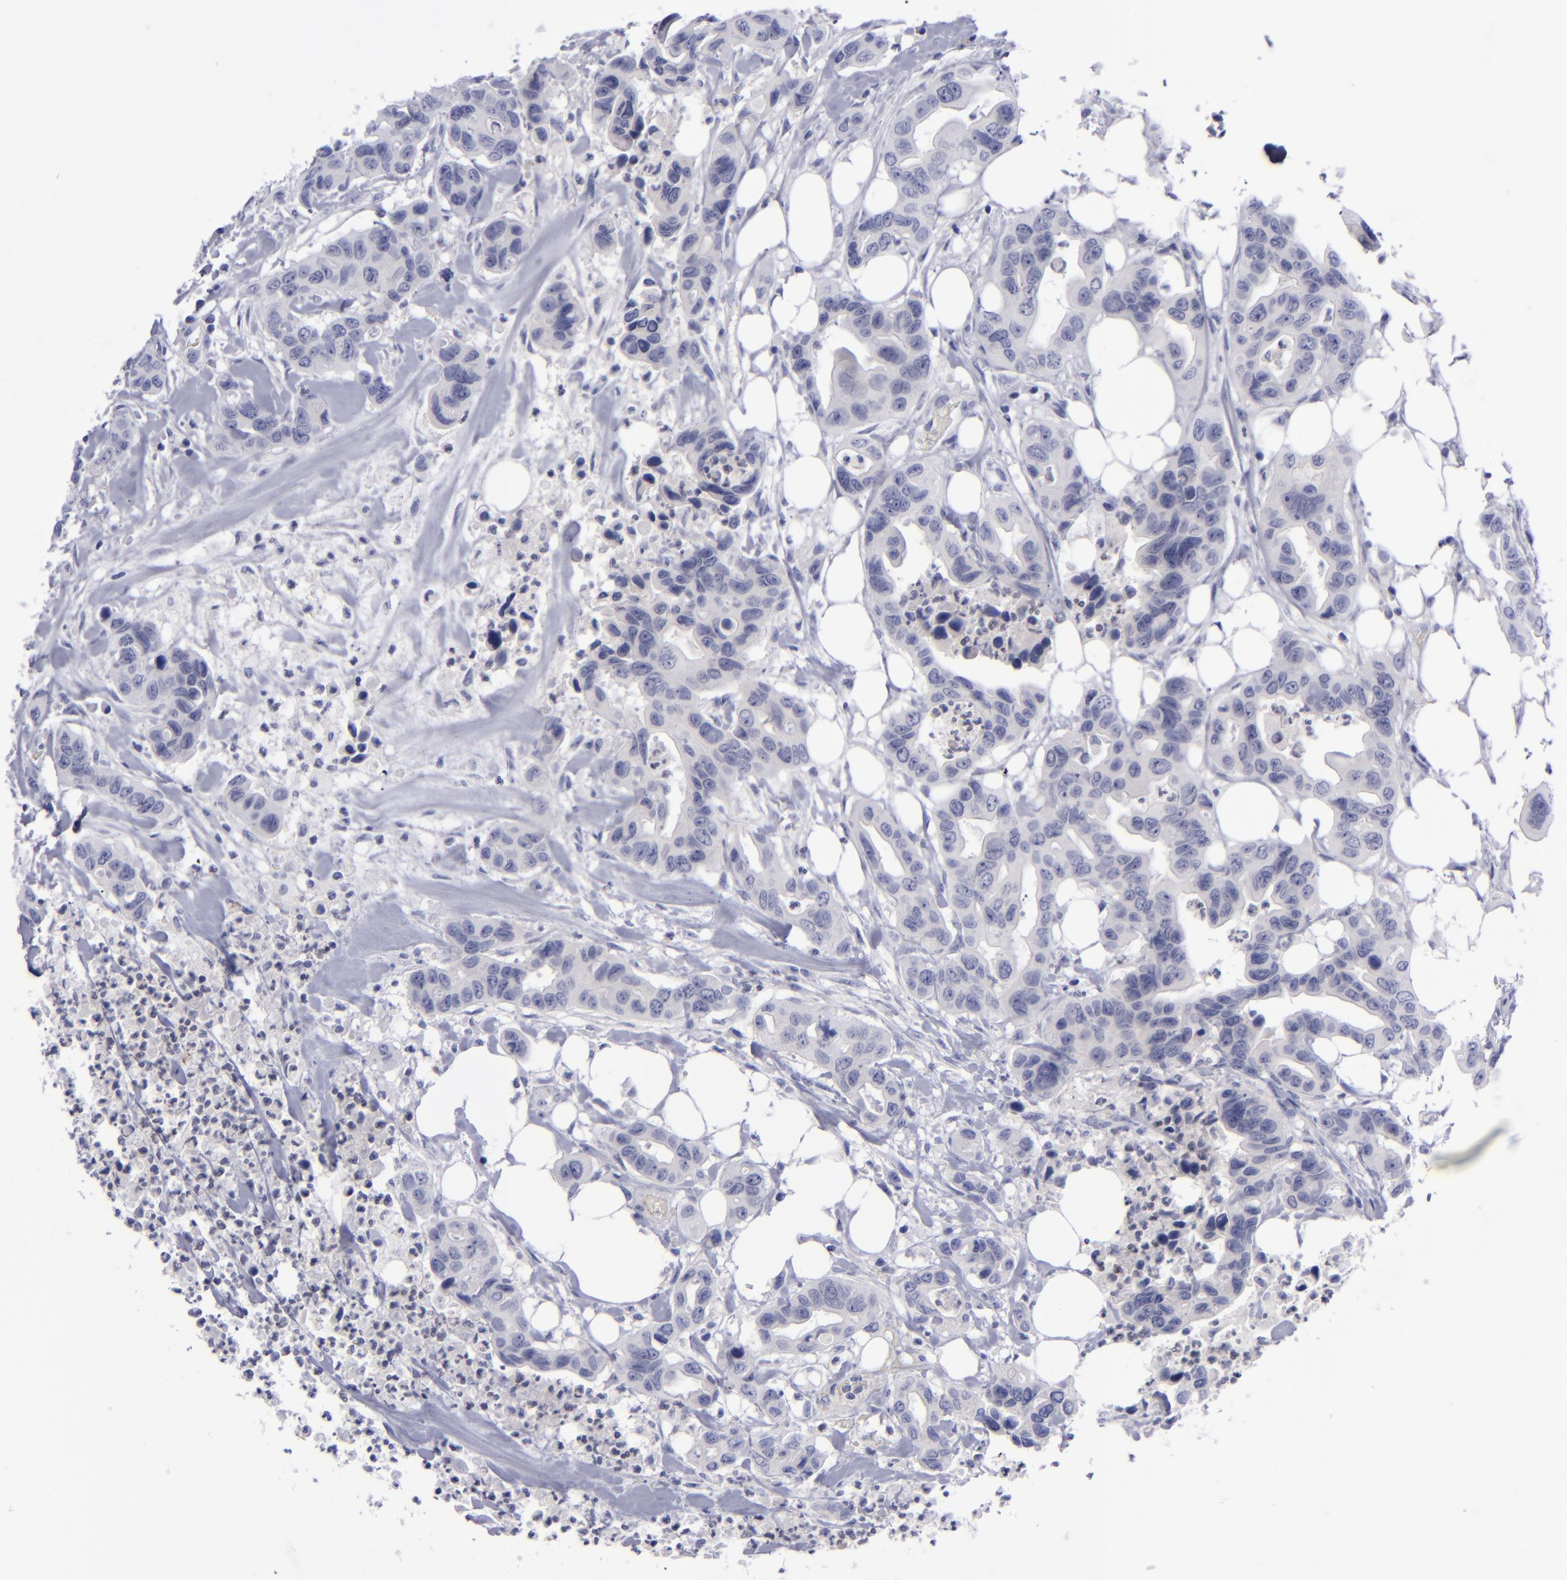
{"staining": {"intensity": "negative", "quantity": "none", "location": "none"}, "tissue": "colorectal cancer", "cell_type": "Tumor cells", "image_type": "cancer", "snomed": [{"axis": "morphology", "description": "Adenocarcinoma, NOS"}, {"axis": "topography", "description": "Colon"}], "caption": "Tumor cells are negative for brown protein staining in colorectal adenocarcinoma.", "gene": "AURKA", "patient": {"sex": "female", "age": 70}}